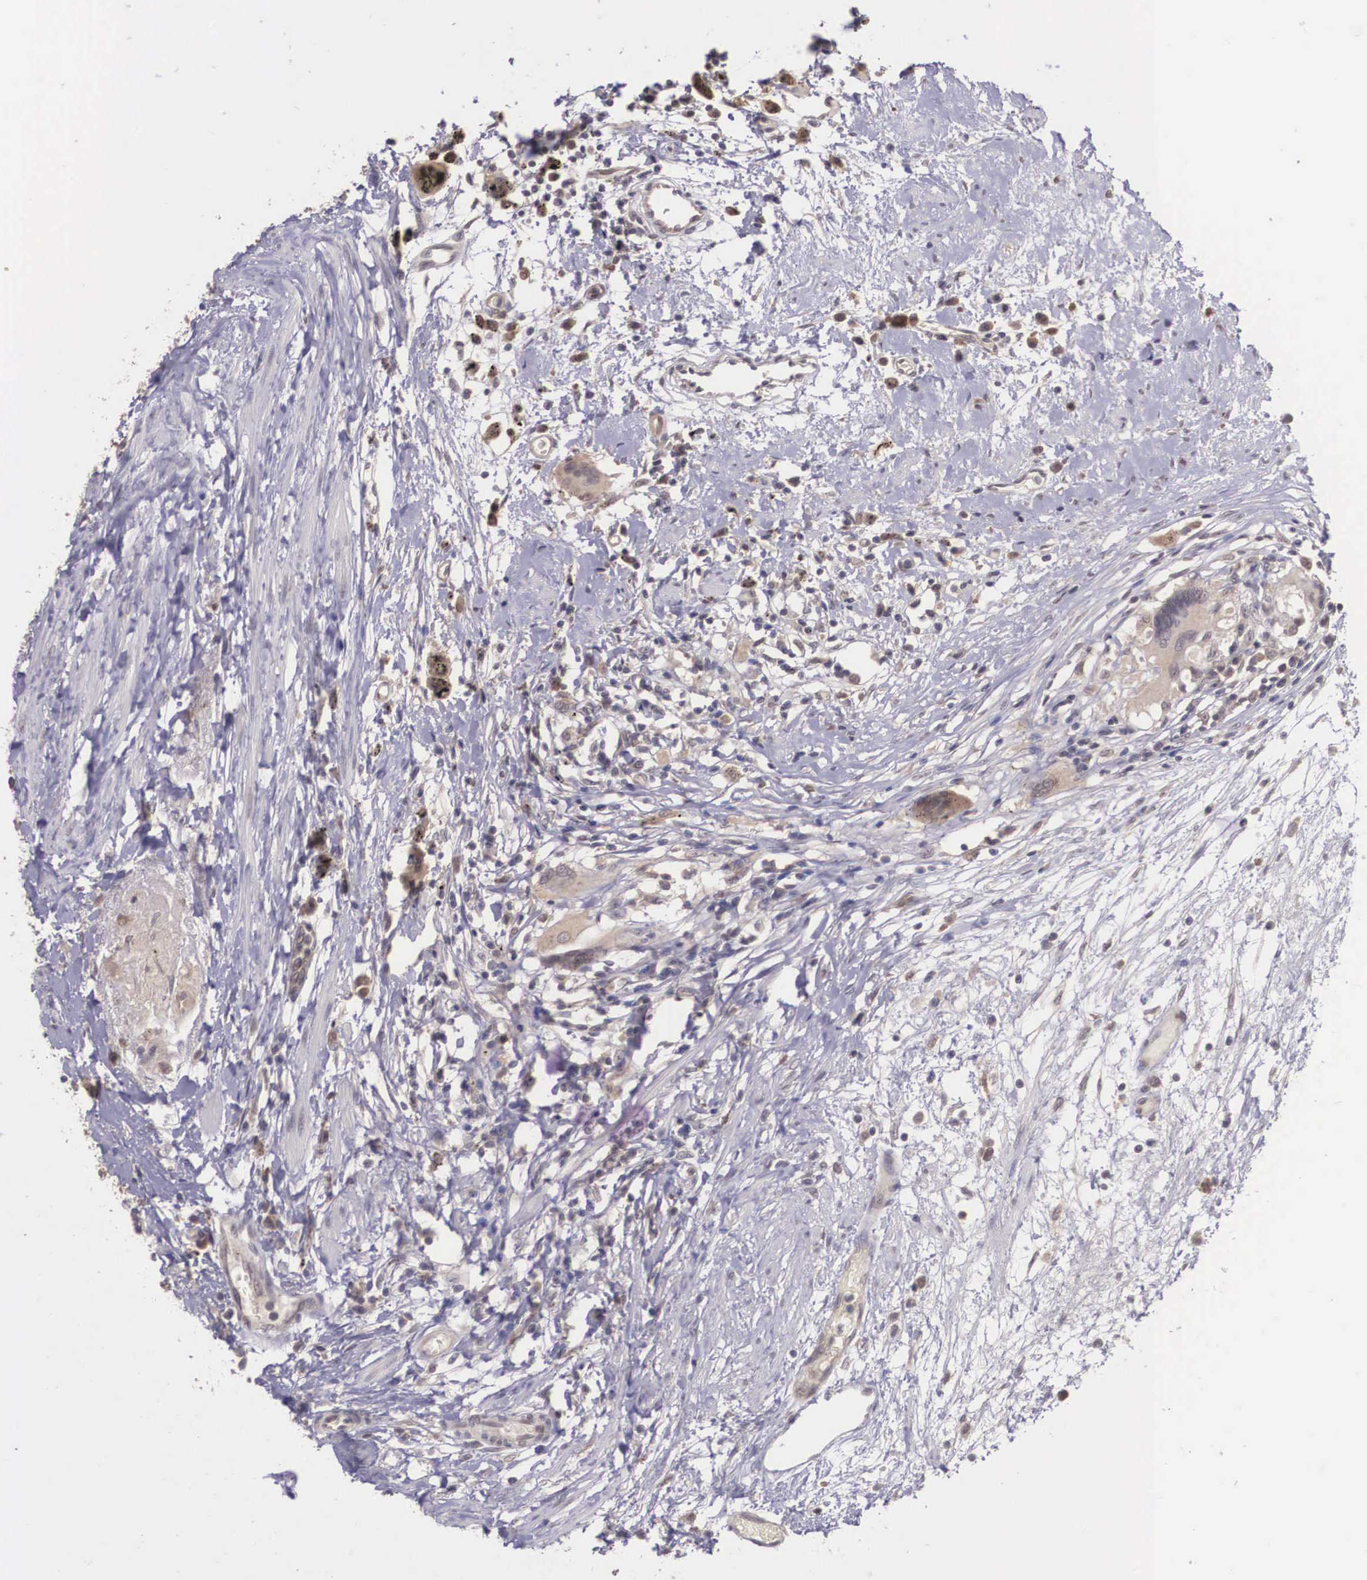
{"staining": {"intensity": "weak", "quantity": ">75%", "location": "cytoplasmic/membranous"}, "tissue": "urothelial cancer", "cell_type": "Tumor cells", "image_type": "cancer", "snomed": [{"axis": "morphology", "description": "Urothelial carcinoma, High grade"}, {"axis": "topography", "description": "Urinary bladder"}], "caption": "Weak cytoplasmic/membranous positivity for a protein is appreciated in approximately >75% of tumor cells of urothelial cancer using IHC.", "gene": "VASH1", "patient": {"sex": "male", "age": 78}}